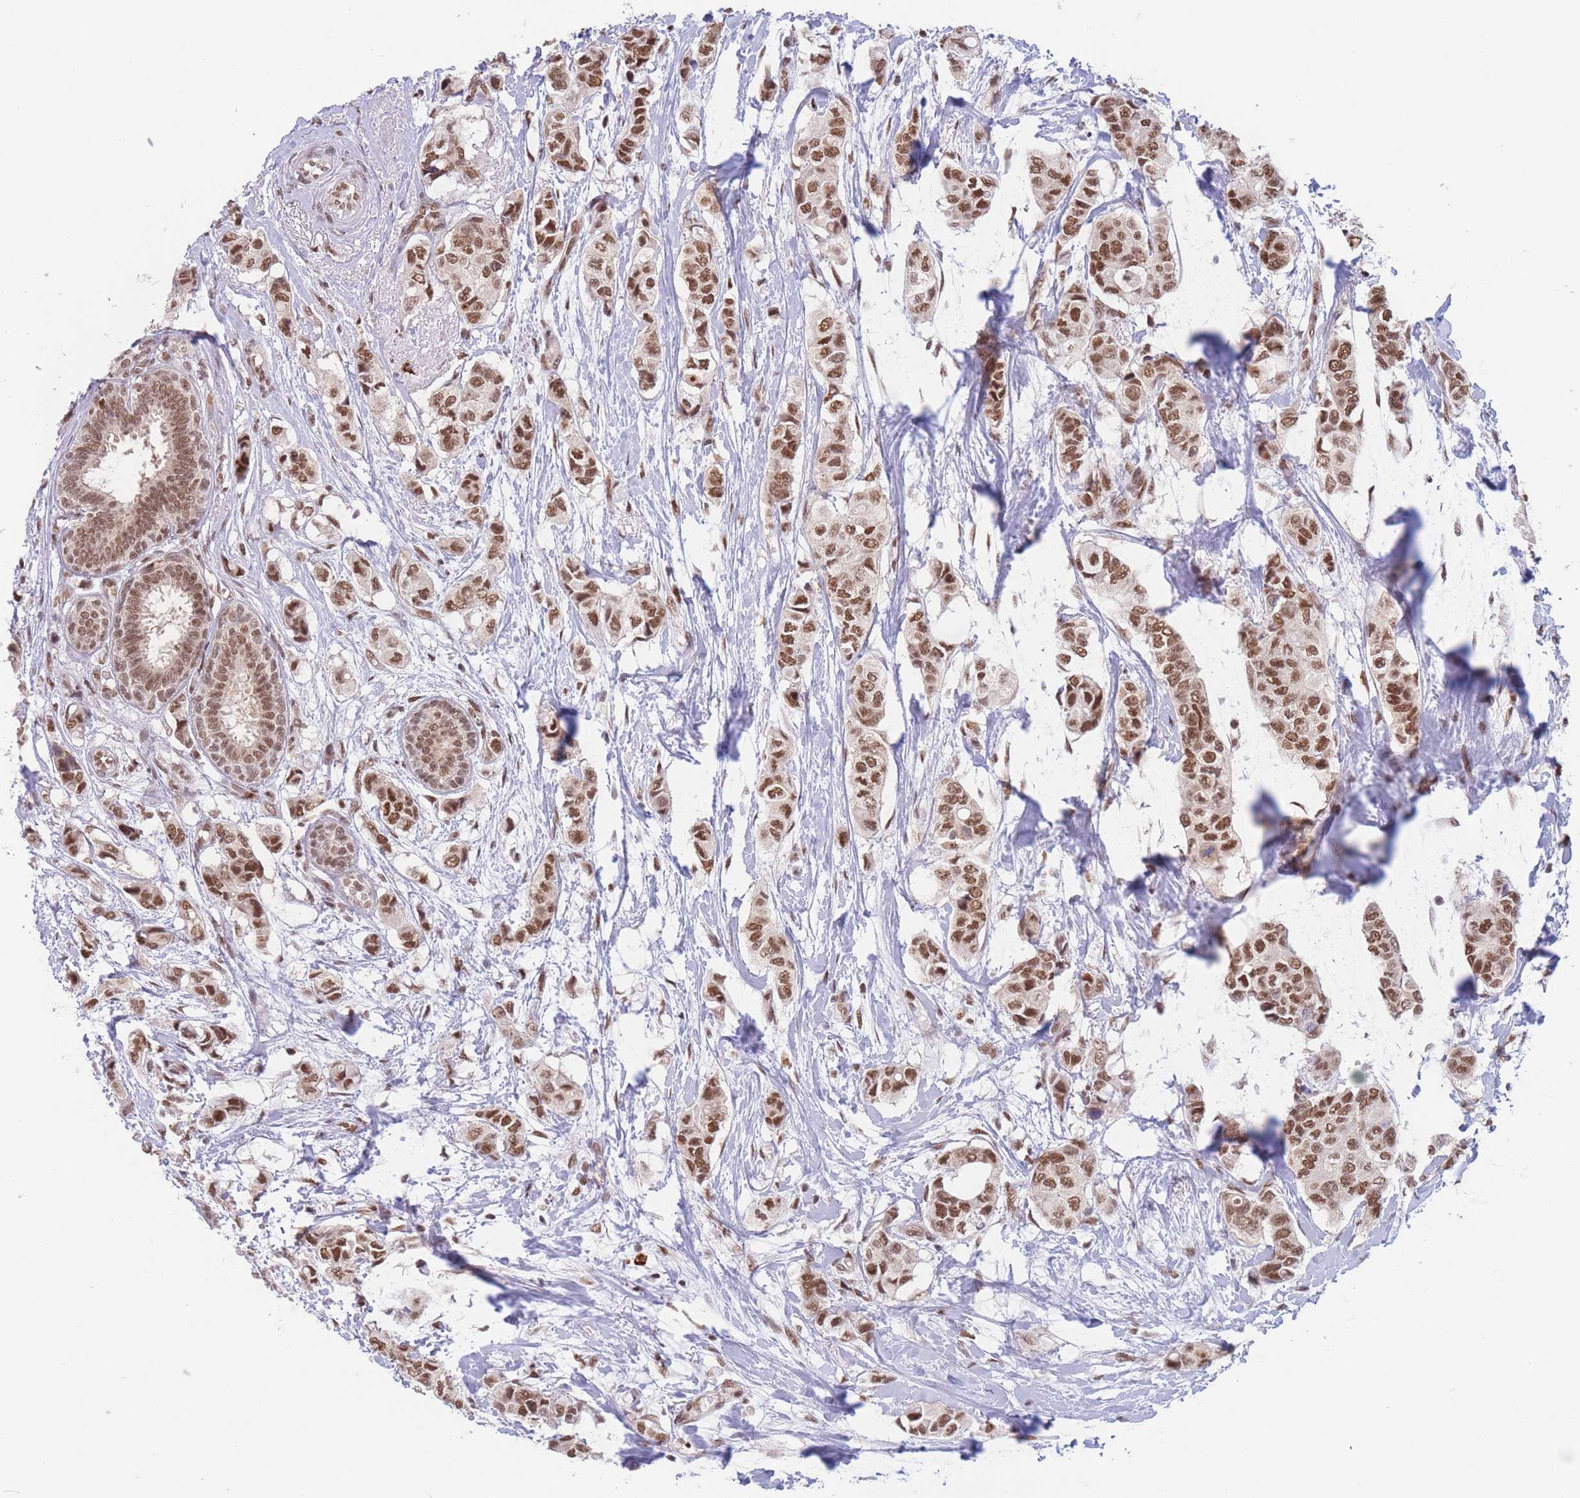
{"staining": {"intensity": "moderate", "quantity": ">75%", "location": "nuclear"}, "tissue": "breast cancer", "cell_type": "Tumor cells", "image_type": "cancer", "snomed": [{"axis": "morphology", "description": "Lobular carcinoma"}, {"axis": "topography", "description": "Breast"}], "caption": "DAB immunohistochemical staining of lobular carcinoma (breast) demonstrates moderate nuclear protein expression in about >75% of tumor cells.", "gene": "SMAD9", "patient": {"sex": "female", "age": 51}}